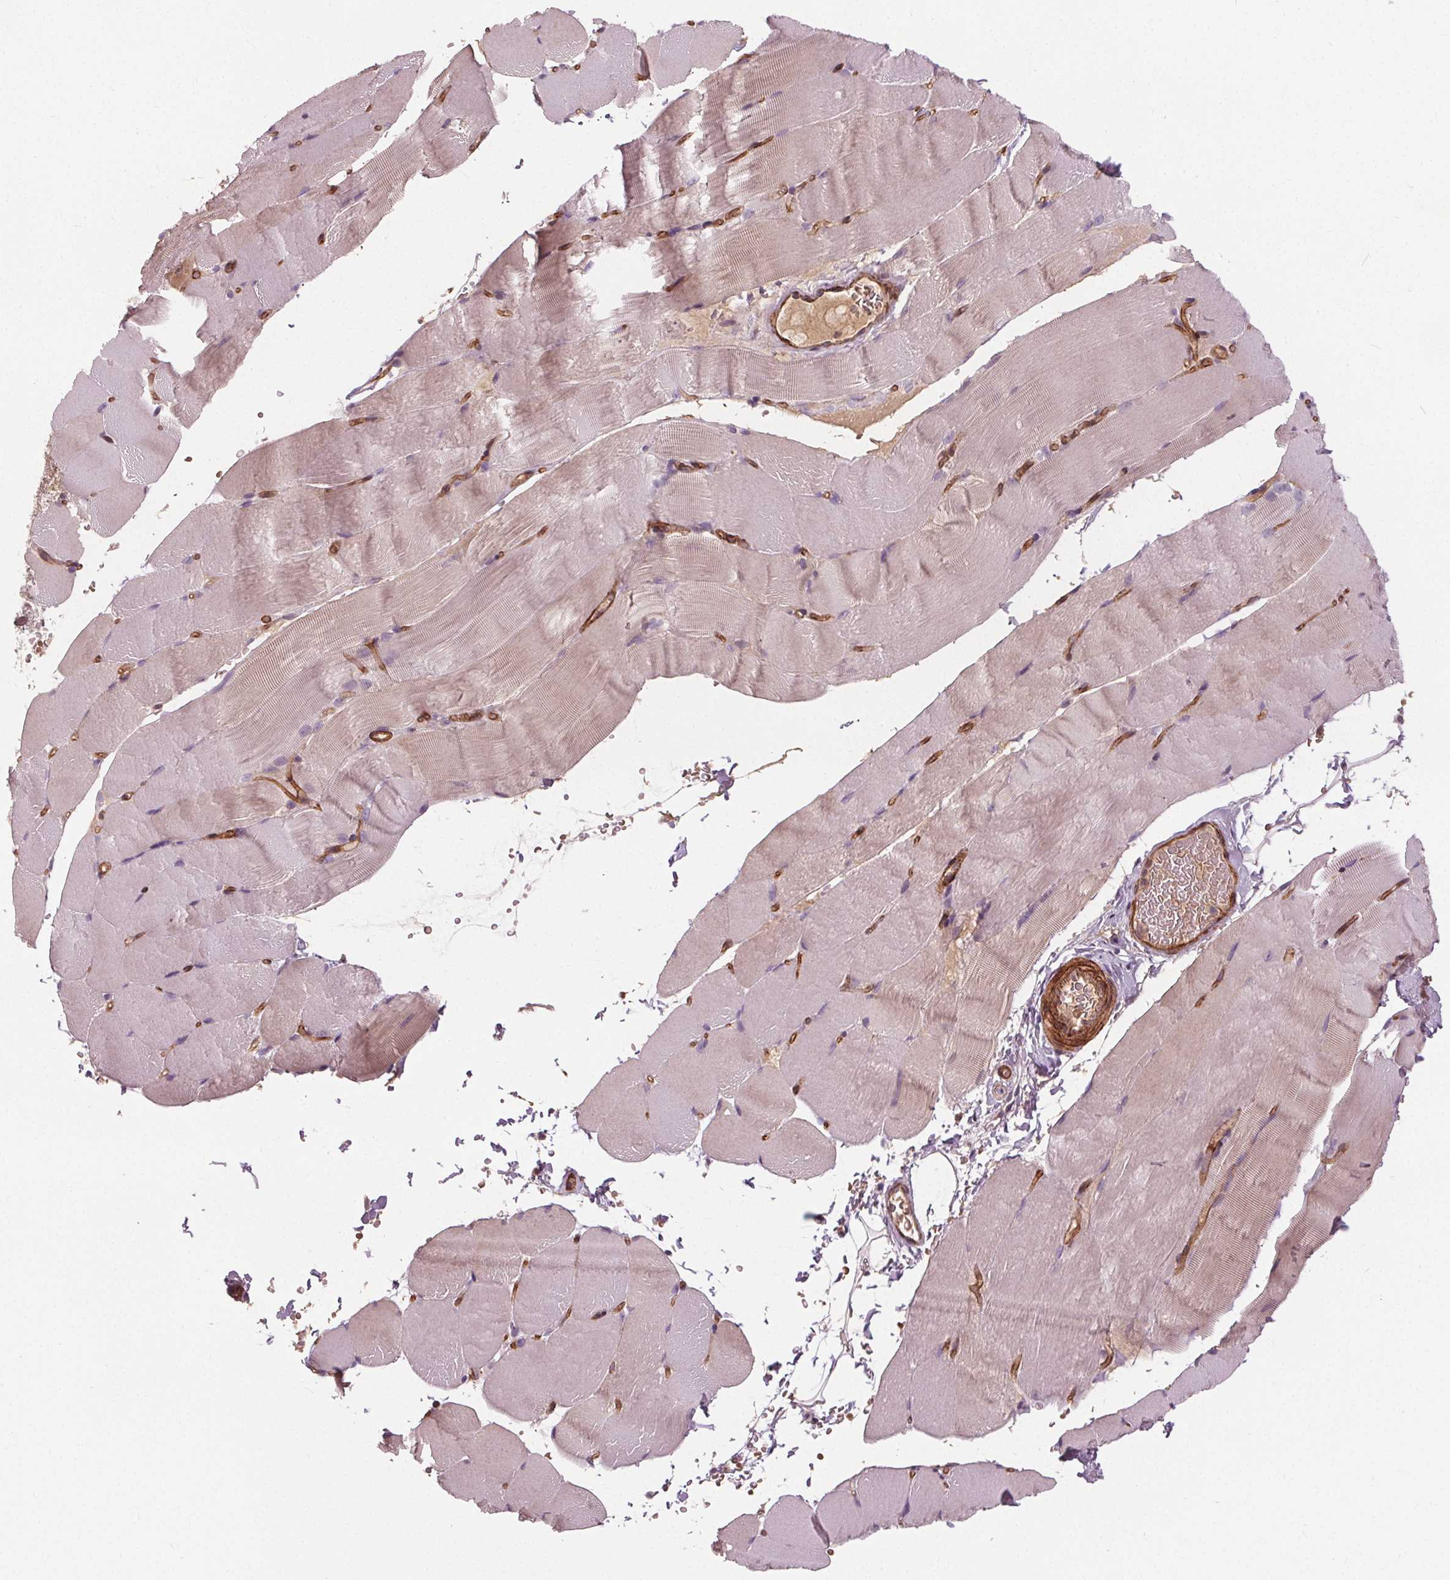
{"staining": {"intensity": "negative", "quantity": "none", "location": "none"}, "tissue": "skeletal muscle", "cell_type": "Myocytes", "image_type": "normal", "snomed": [{"axis": "morphology", "description": "Normal tissue, NOS"}, {"axis": "topography", "description": "Skeletal muscle"}], "caption": "An image of skeletal muscle stained for a protein shows no brown staining in myocytes.", "gene": "PDGFD", "patient": {"sex": "female", "age": 37}}